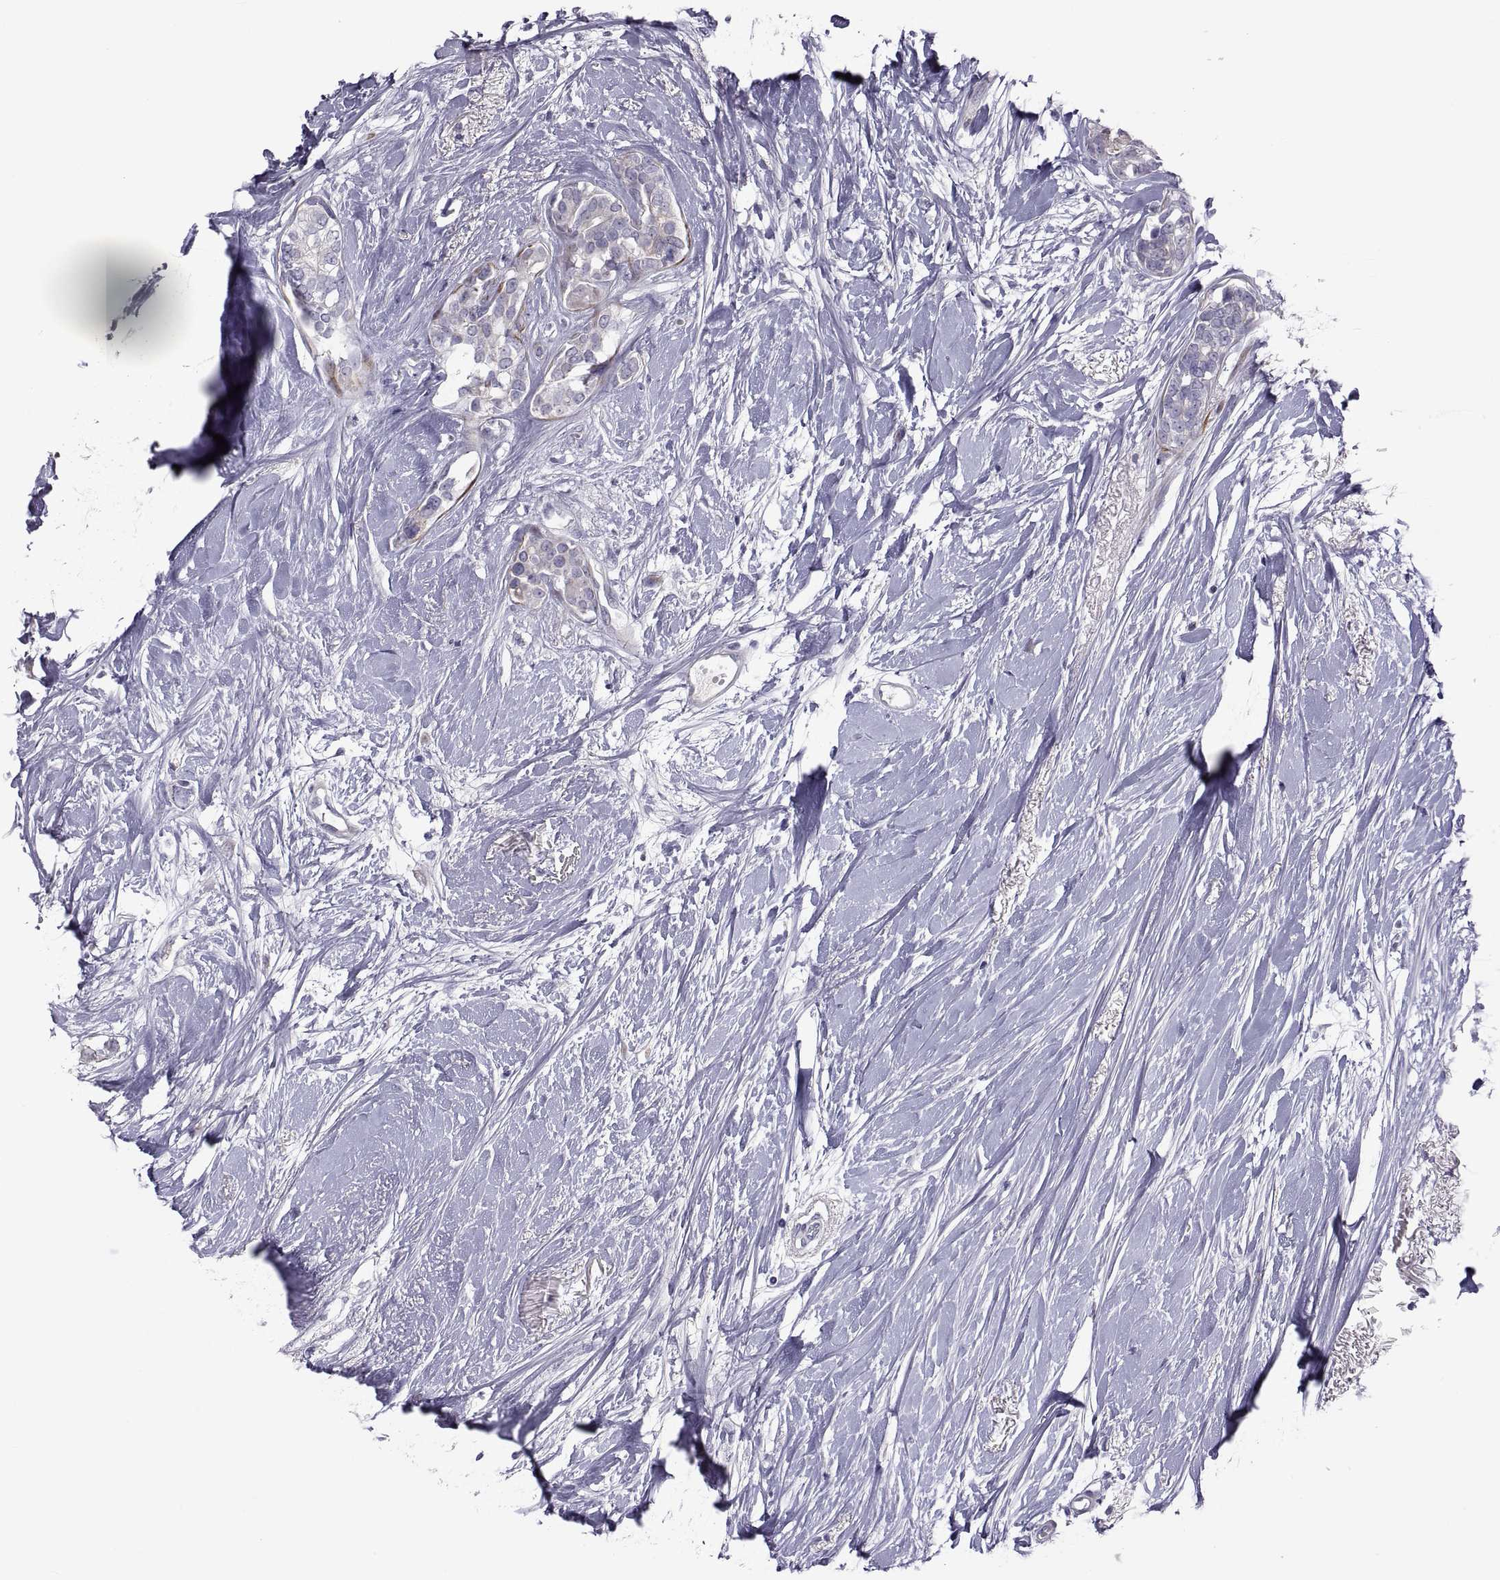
{"staining": {"intensity": "negative", "quantity": "none", "location": "none"}, "tissue": "breast cancer", "cell_type": "Tumor cells", "image_type": "cancer", "snomed": [{"axis": "morphology", "description": "Duct carcinoma"}, {"axis": "topography", "description": "Breast"}], "caption": "This is a histopathology image of IHC staining of breast cancer, which shows no staining in tumor cells.", "gene": "TMEM158", "patient": {"sex": "female", "age": 40}}